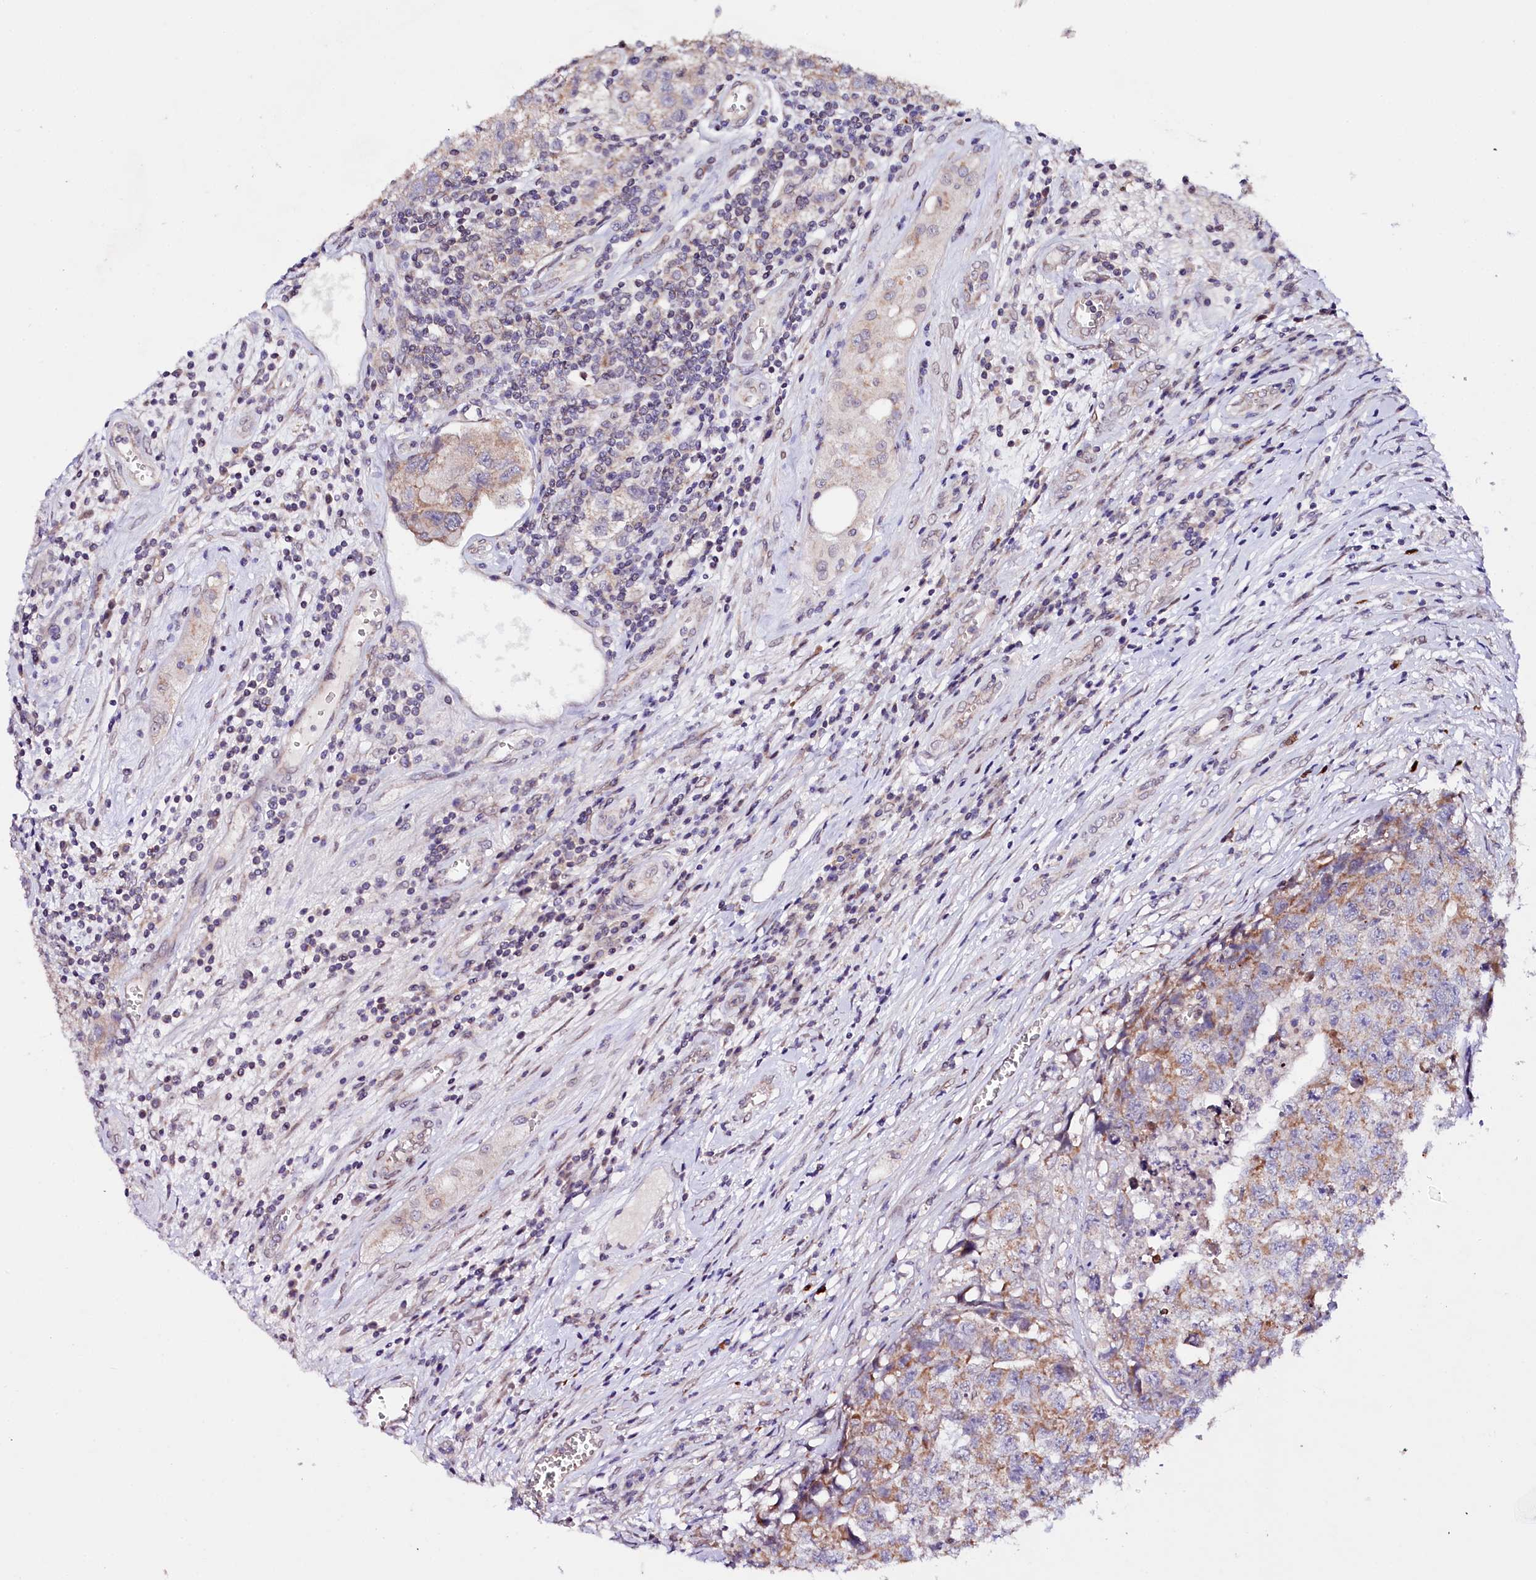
{"staining": {"intensity": "moderate", "quantity": "25%-75%", "location": "cytoplasmic/membranous"}, "tissue": "testis cancer", "cell_type": "Tumor cells", "image_type": "cancer", "snomed": [{"axis": "morphology", "description": "Seminoma, NOS"}, {"axis": "morphology", "description": "Carcinoma, Embryonal, NOS"}, {"axis": "topography", "description": "Testis"}], "caption": "Immunohistochemistry (IHC) photomicrograph of neoplastic tissue: testis cancer stained using immunohistochemistry (IHC) demonstrates medium levels of moderate protein expression localized specifically in the cytoplasmic/membranous of tumor cells, appearing as a cytoplasmic/membranous brown color.", "gene": "ZNF226", "patient": {"sex": "male", "age": 43}}